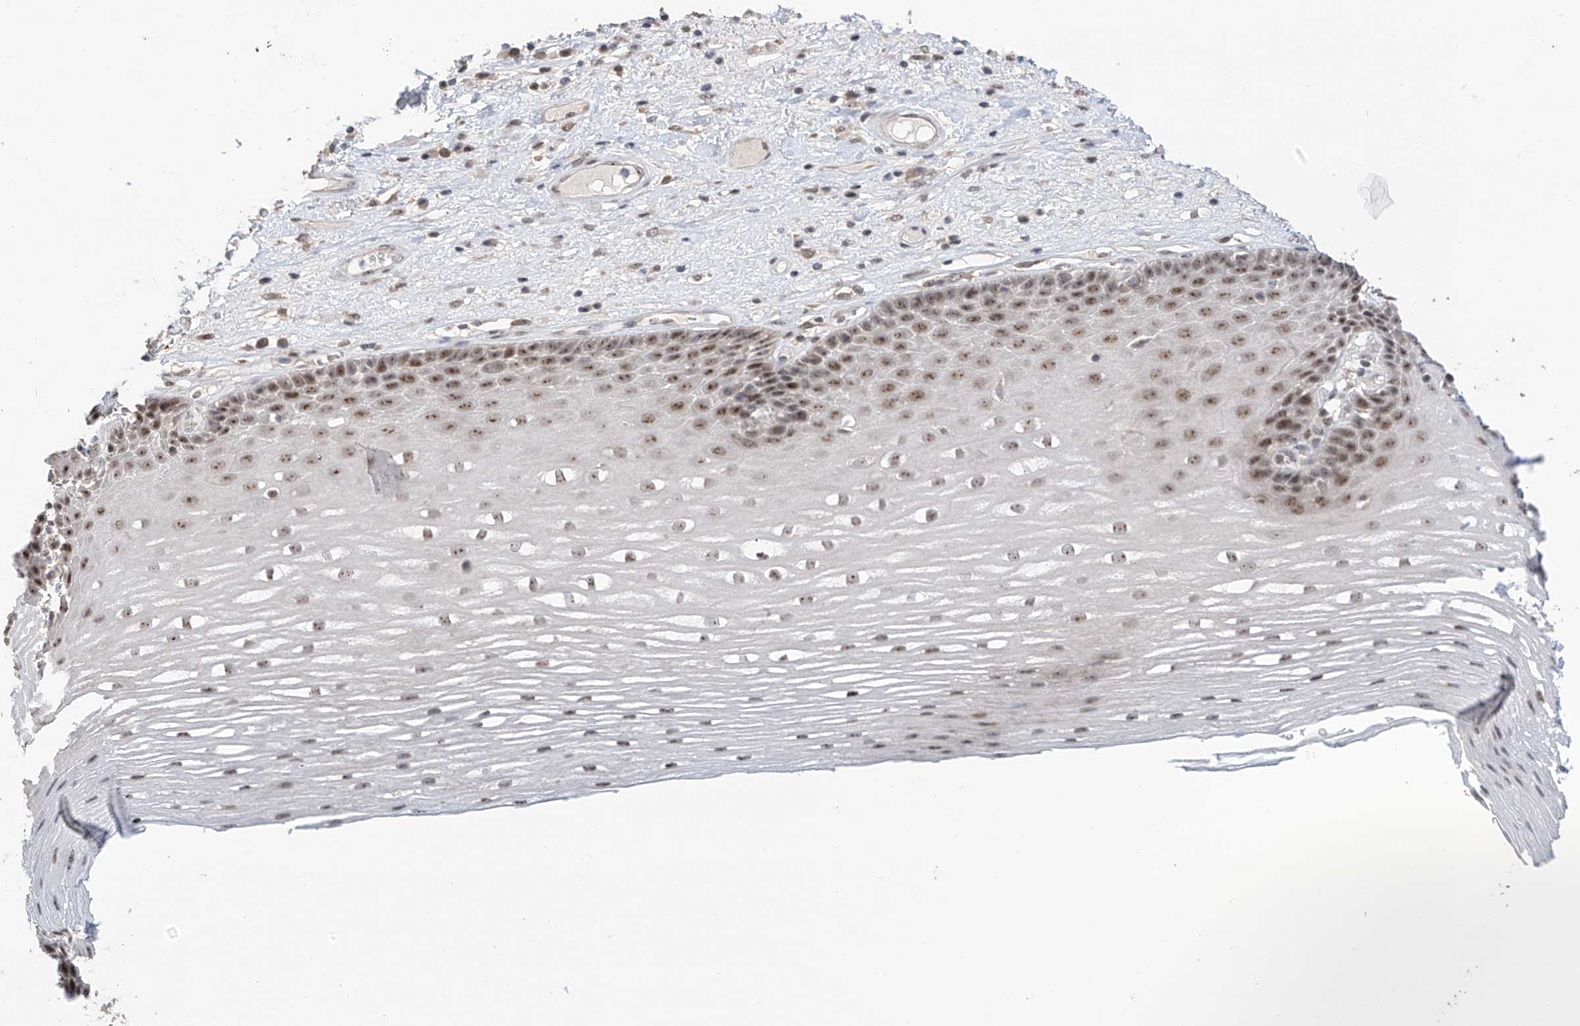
{"staining": {"intensity": "moderate", "quantity": ">75%", "location": "nuclear"}, "tissue": "esophagus", "cell_type": "Squamous epithelial cells", "image_type": "normal", "snomed": [{"axis": "morphology", "description": "Normal tissue, NOS"}, {"axis": "topography", "description": "Esophagus"}], "caption": "Moderate nuclear protein positivity is seen in approximately >75% of squamous epithelial cells in esophagus. (Stains: DAB (3,3'-diaminobenzidine) in brown, nuclei in blue, Microscopy: brightfield microscopy at high magnification).", "gene": "C1orf131", "patient": {"sex": "male", "age": 62}}